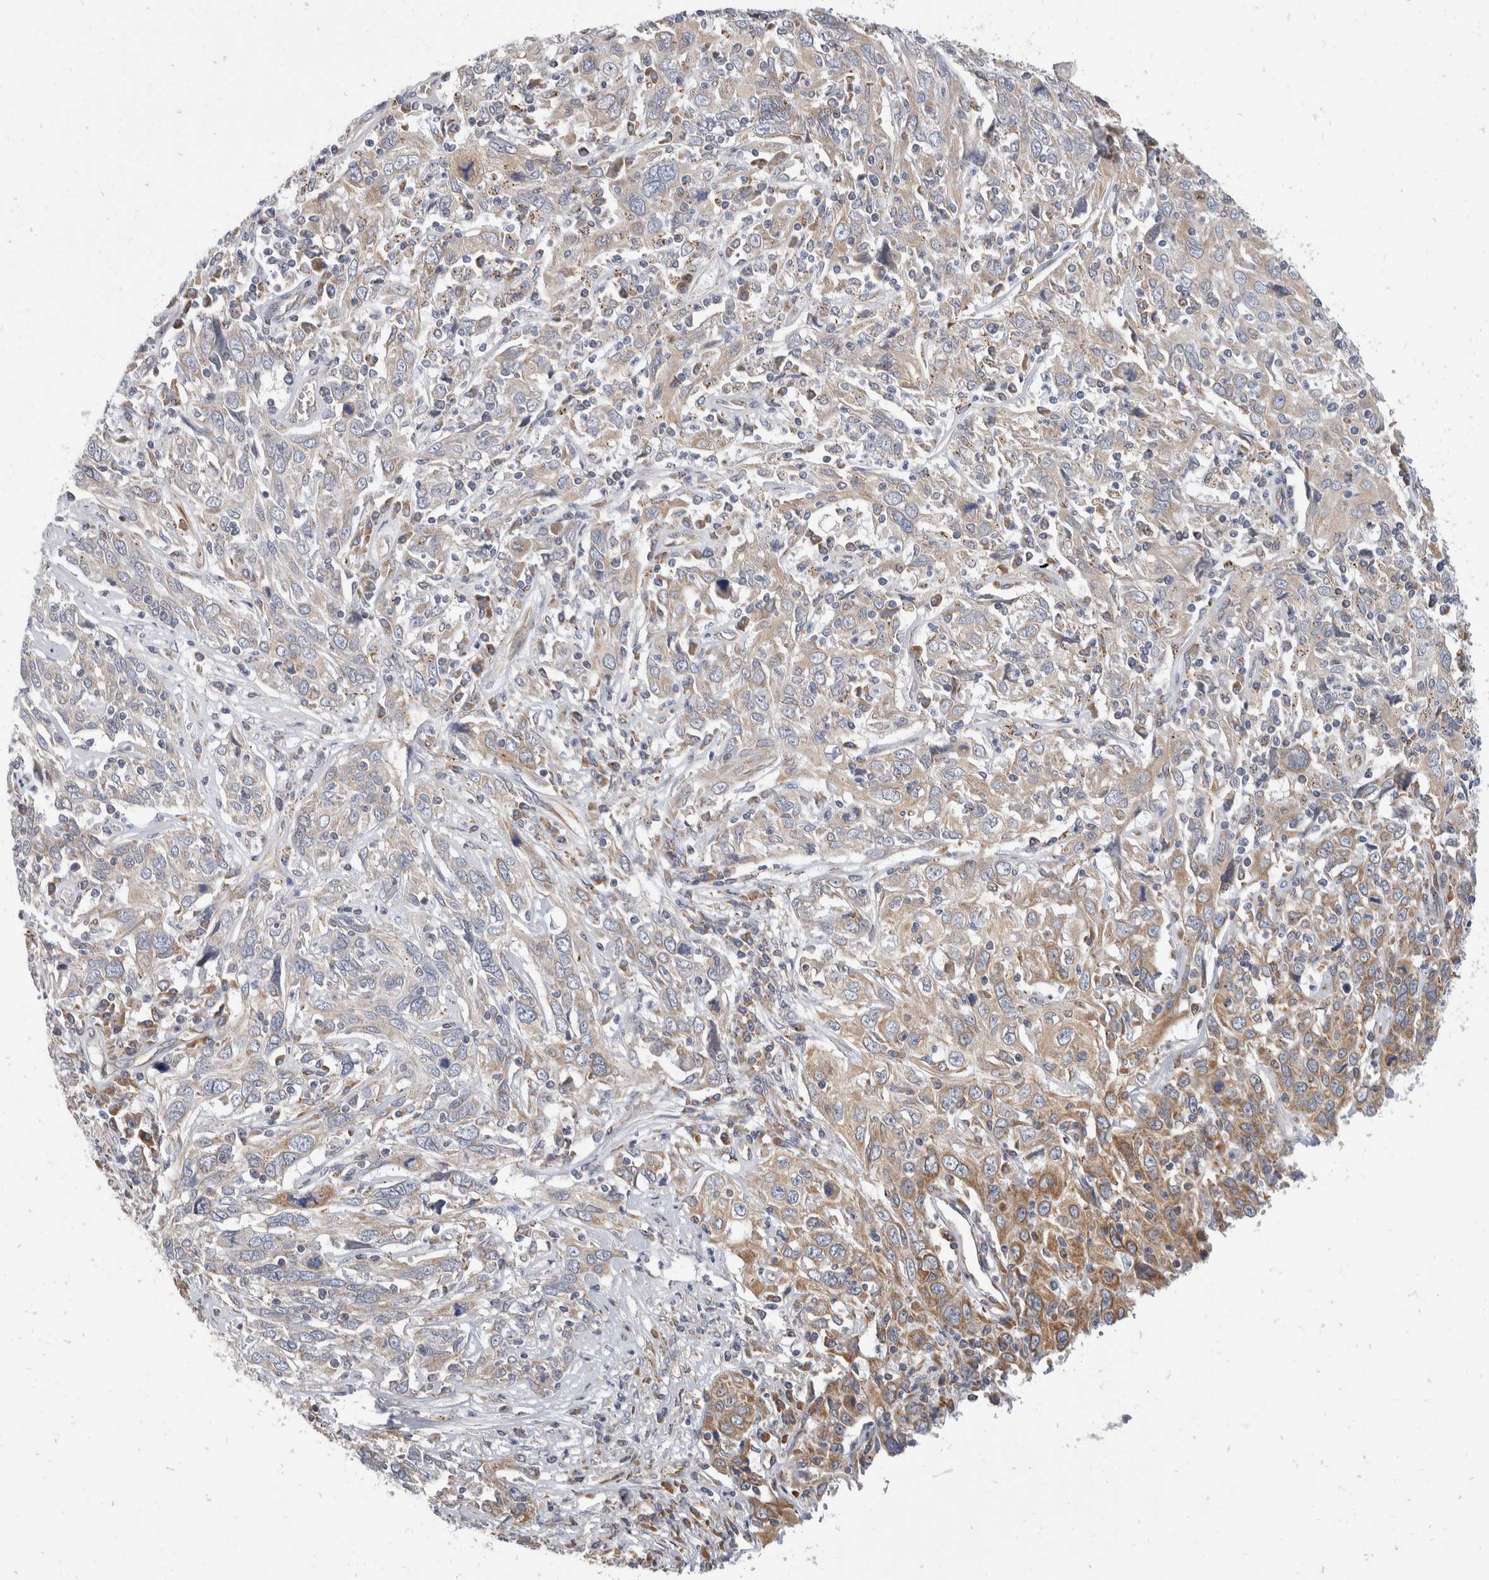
{"staining": {"intensity": "weak", "quantity": ">75%", "location": "cytoplasmic/membranous"}, "tissue": "cervical cancer", "cell_type": "Tumor cells", "image_type": "cancer", "snomed": [{"axis": "morphology", "description": "Squamous cell carcinoma, NOS"}, {"axis": "topography", "description": "Cervix"}], "caption": "The immunohistochemical stain labels weak cytoplasmic/membranous positivity in tumor cells of squamous cell carcinoma (cervical) tissue.", "gene": "TMEM245", "patient": {"sex": "female", "age": 46}}